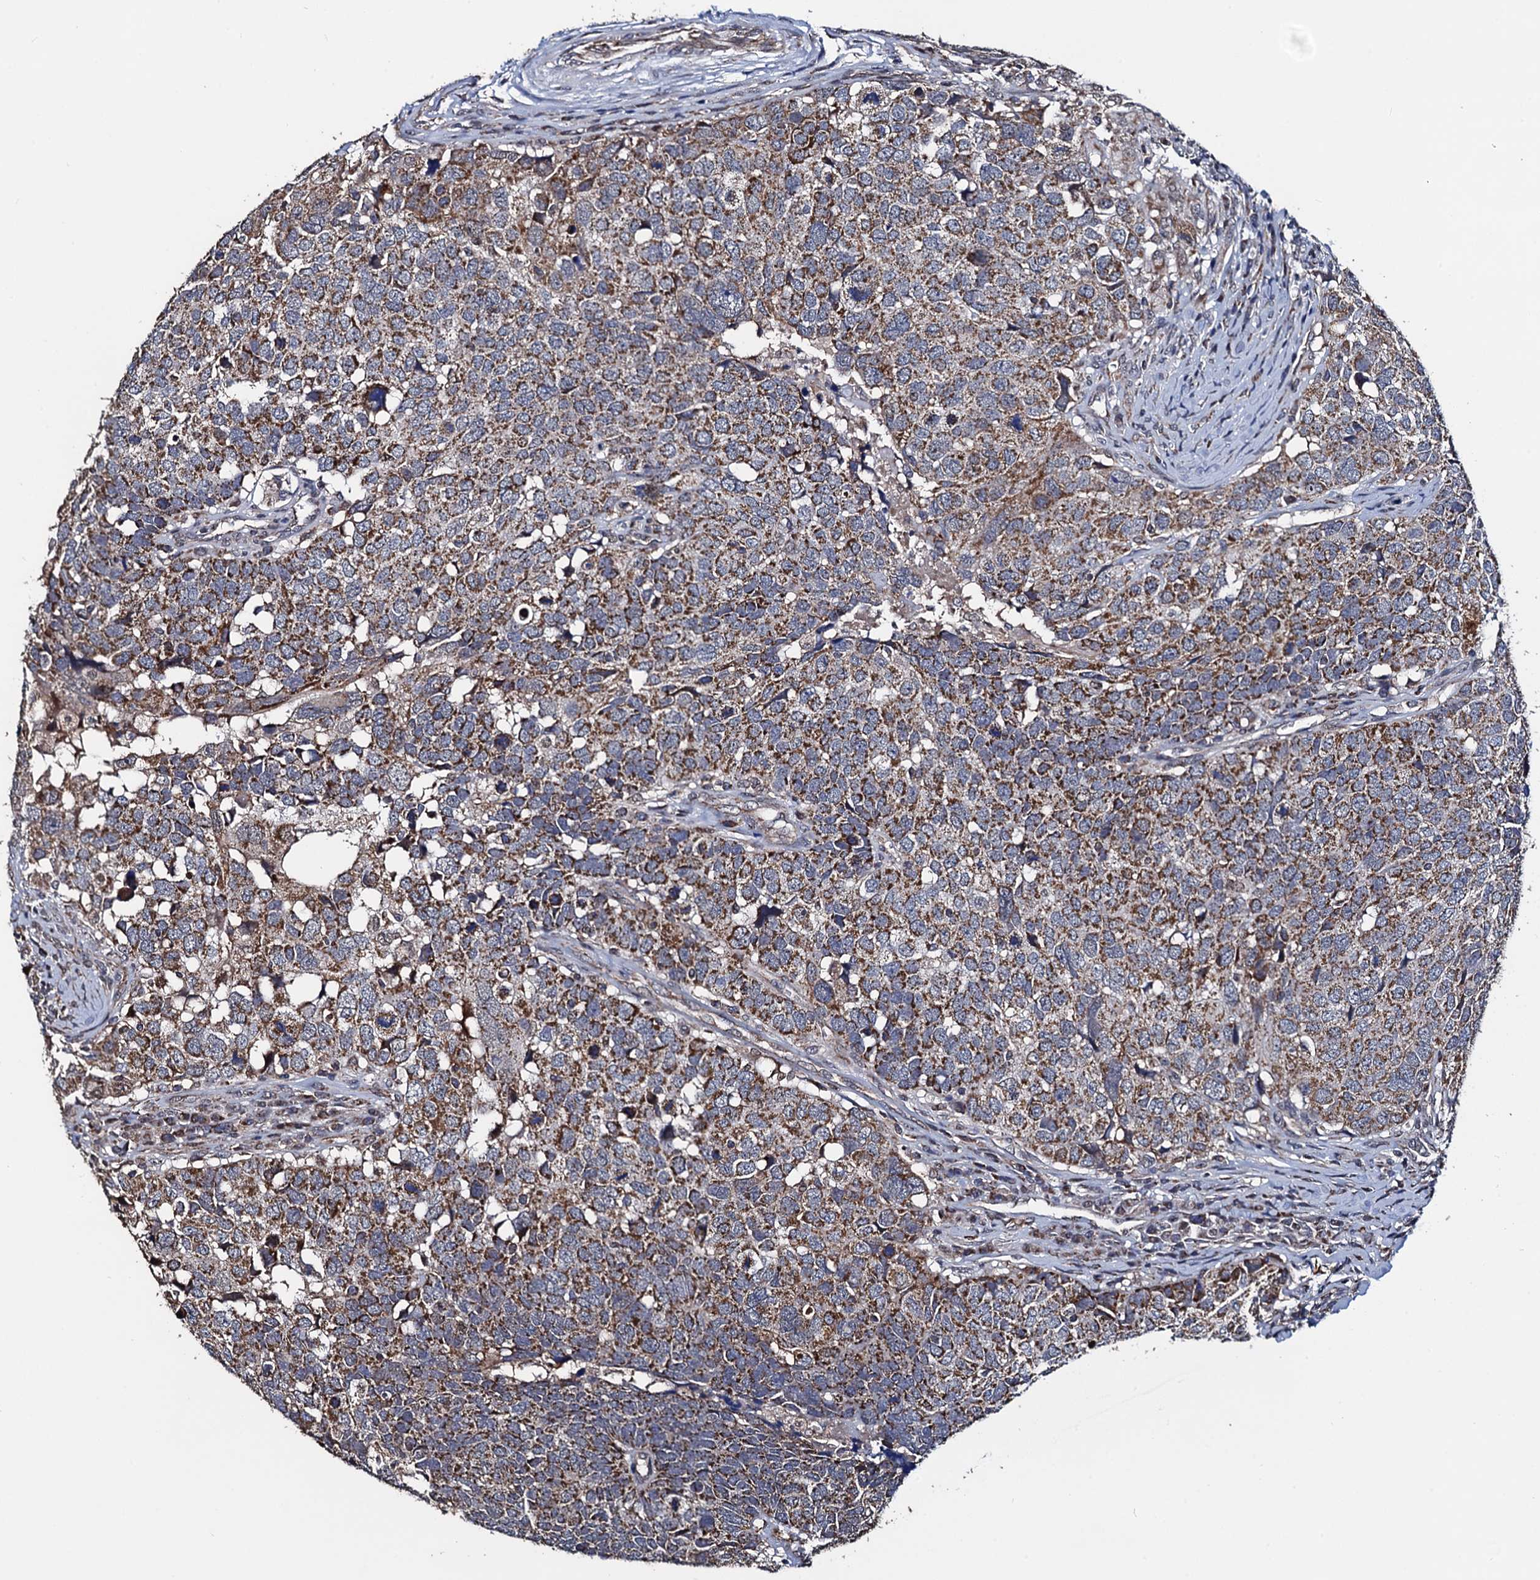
{"staining": {"intensity": "moderate", "quantity": ">75%", "location": "cytoplasmic/membranous"}, "tissue": "head and neck cancer", "cell_type": "Tumor cells", "image_type": "cancer", "snomed": [{"axis": "morphology", "description": "Squamous cell carcinoma, NOS"}, {"axis": "topography", "description": "Head-Neck"}], "caption": "This is an image of immunohistochemistry staining of head and neck squamous cell carcinoma, which shows moderate staining in the cytoplasmic/membranous of tumor cells.", "gene": "PTCD3", "patient": {"sex": "male", "age": 66}}